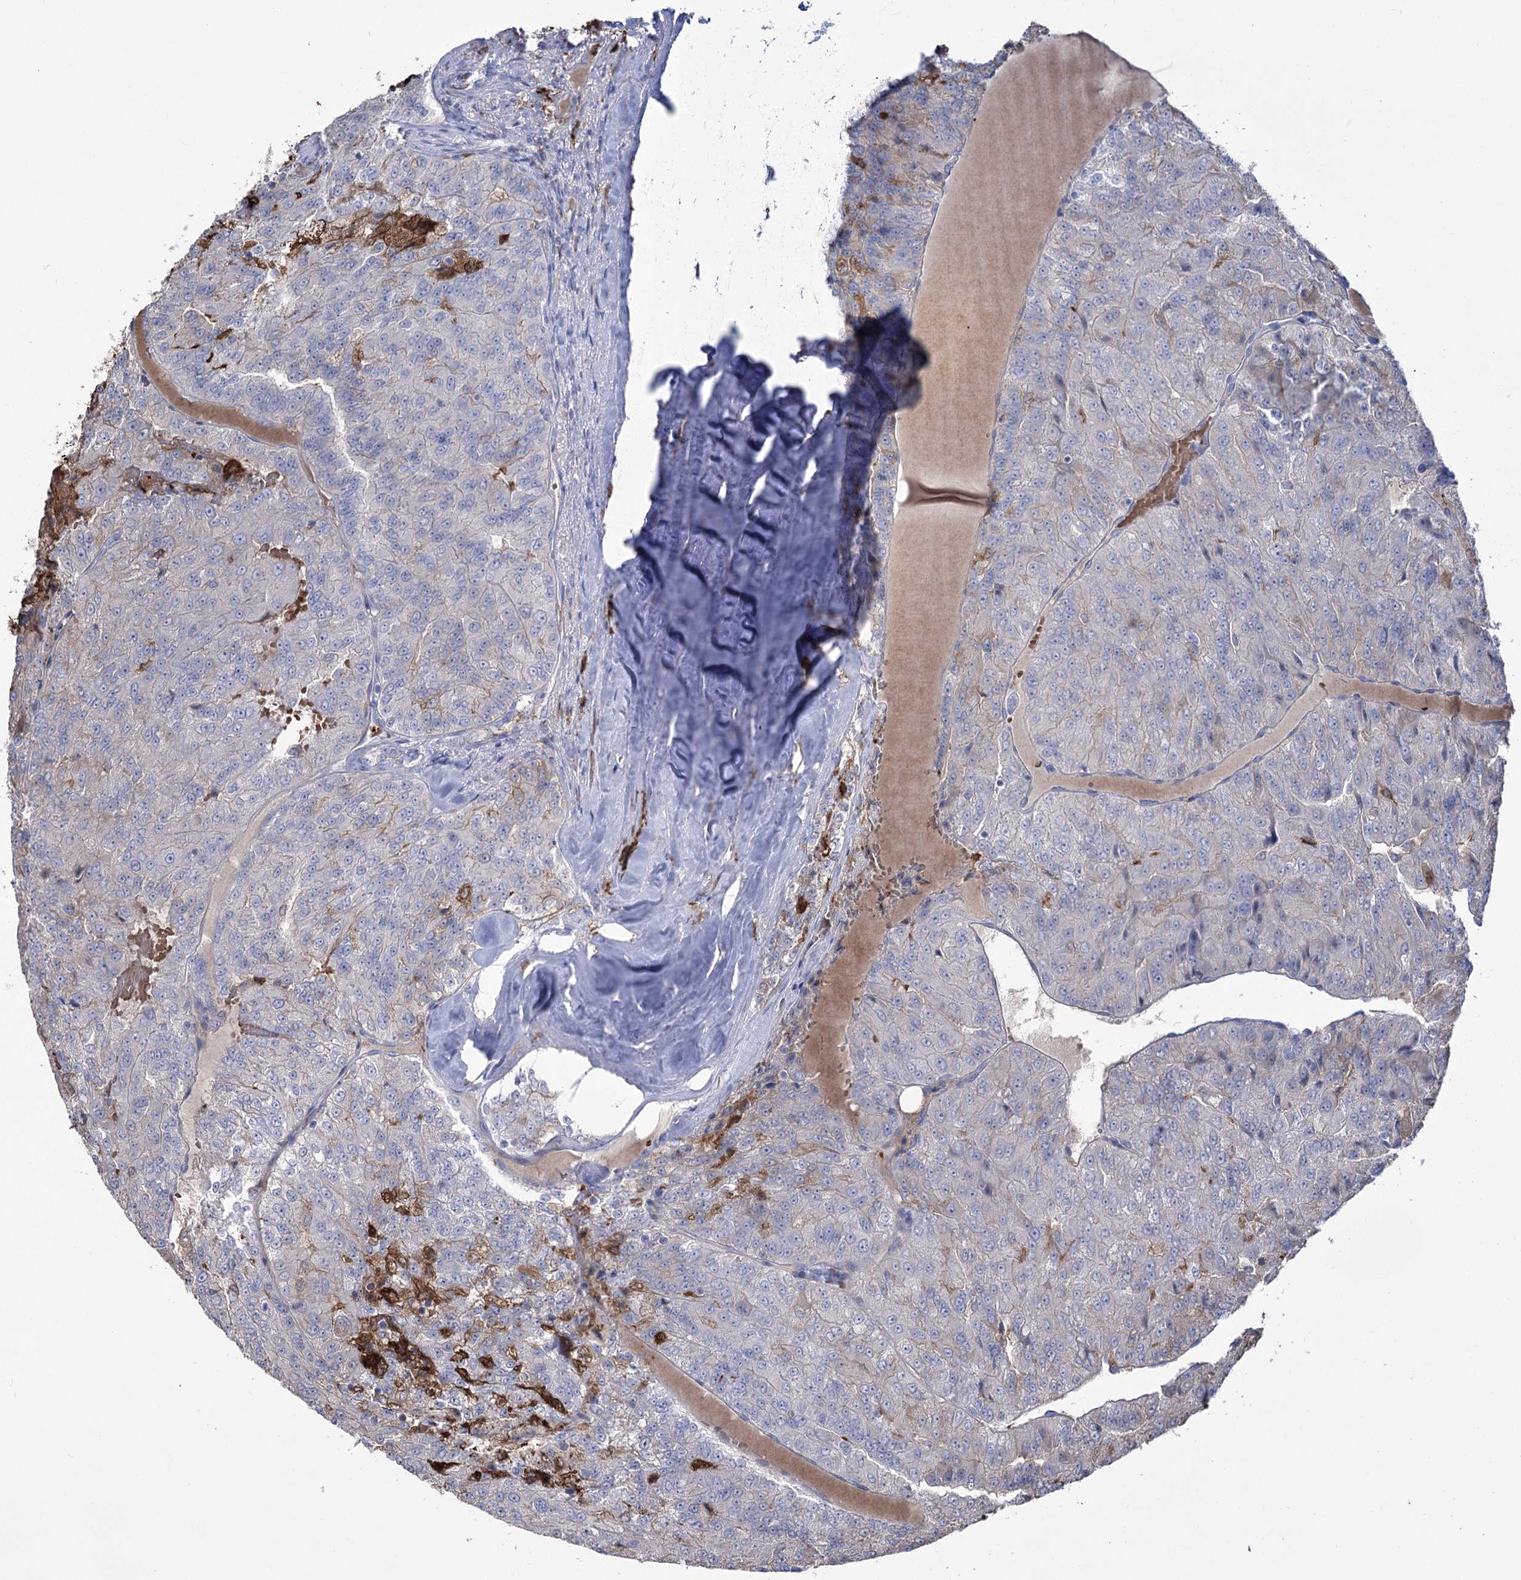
{"staining": {"intensity": "negative", "quantity": "none", "location": "none"}, "tissue": "renal cancer", "cell_type": "Tumor cells", "image_type": "cancer", "snomed": [{"axis": "morphology", "description": "Adenocarcinoma, NOS"}, {"axis": "topography", "description": "Kidney"}], "caption": "This is an IHC histopathology image of human renal cancer. There is no expression in tumor cells.", "gene": "ZNF622", "patient": {"sex": "female", "age": 63}}